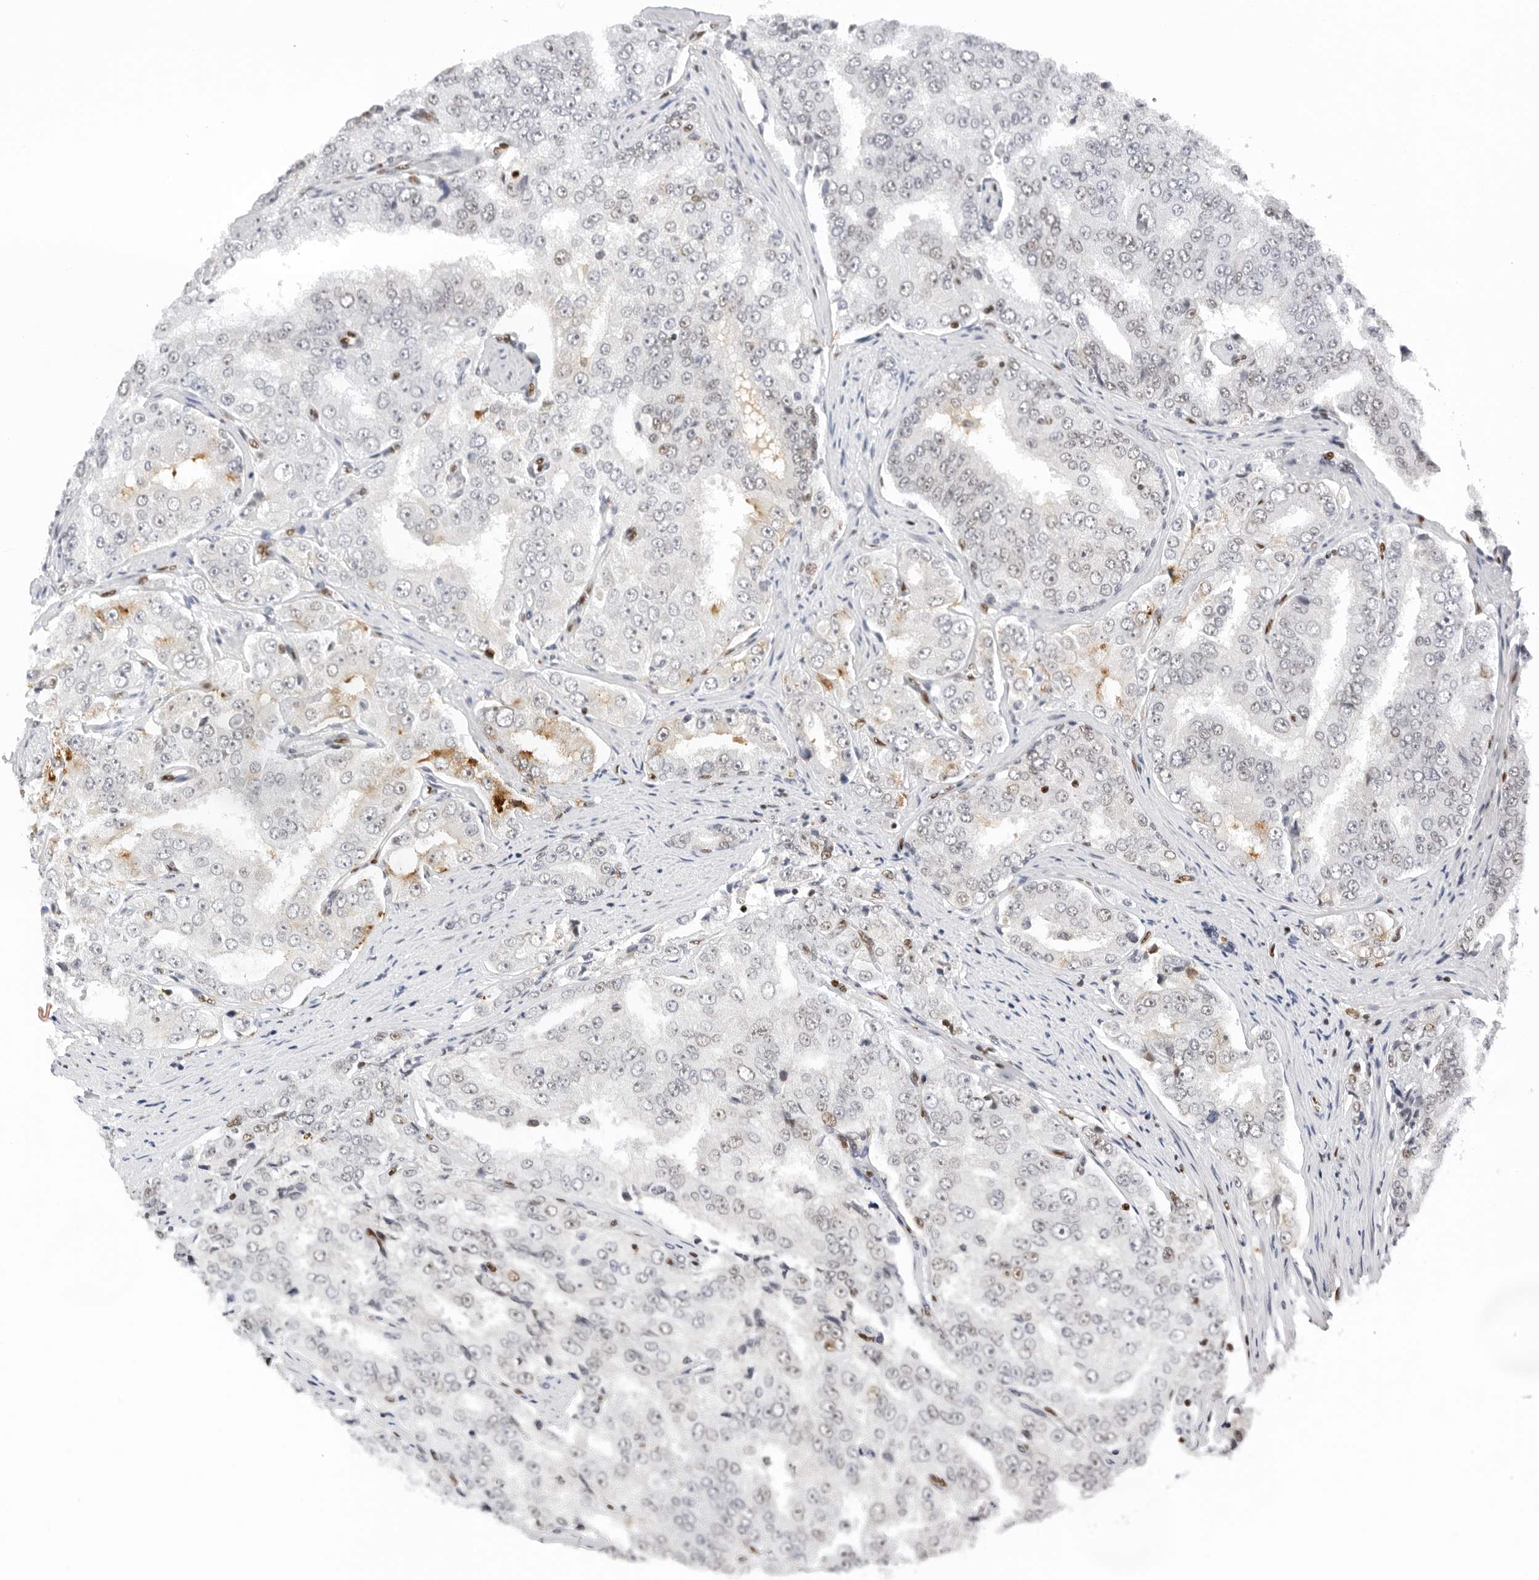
{"staining": {"intensity": "moderate", "quantity": "<25%", "location": "cytoplasmic/membranous"}, "tissue": "prostate cancer", "cell_type": "Tumor cells", "image_type": "cancer", "snomed": [{"axis": "morphology", "description": "Adenocarcinoma, High grade"}, {"axis": "topography", "description": "Prostate"}], "caption": "Immunohistochemistry (IHC) micrograph of prostate cancer stained for a protein (brown), which reveals low levels of moderate cytoplasmic/membranous expression in approximately <25% of tumor cells.", "gene": "OGG1", "patient": {"sex": "male", "age": 58}}